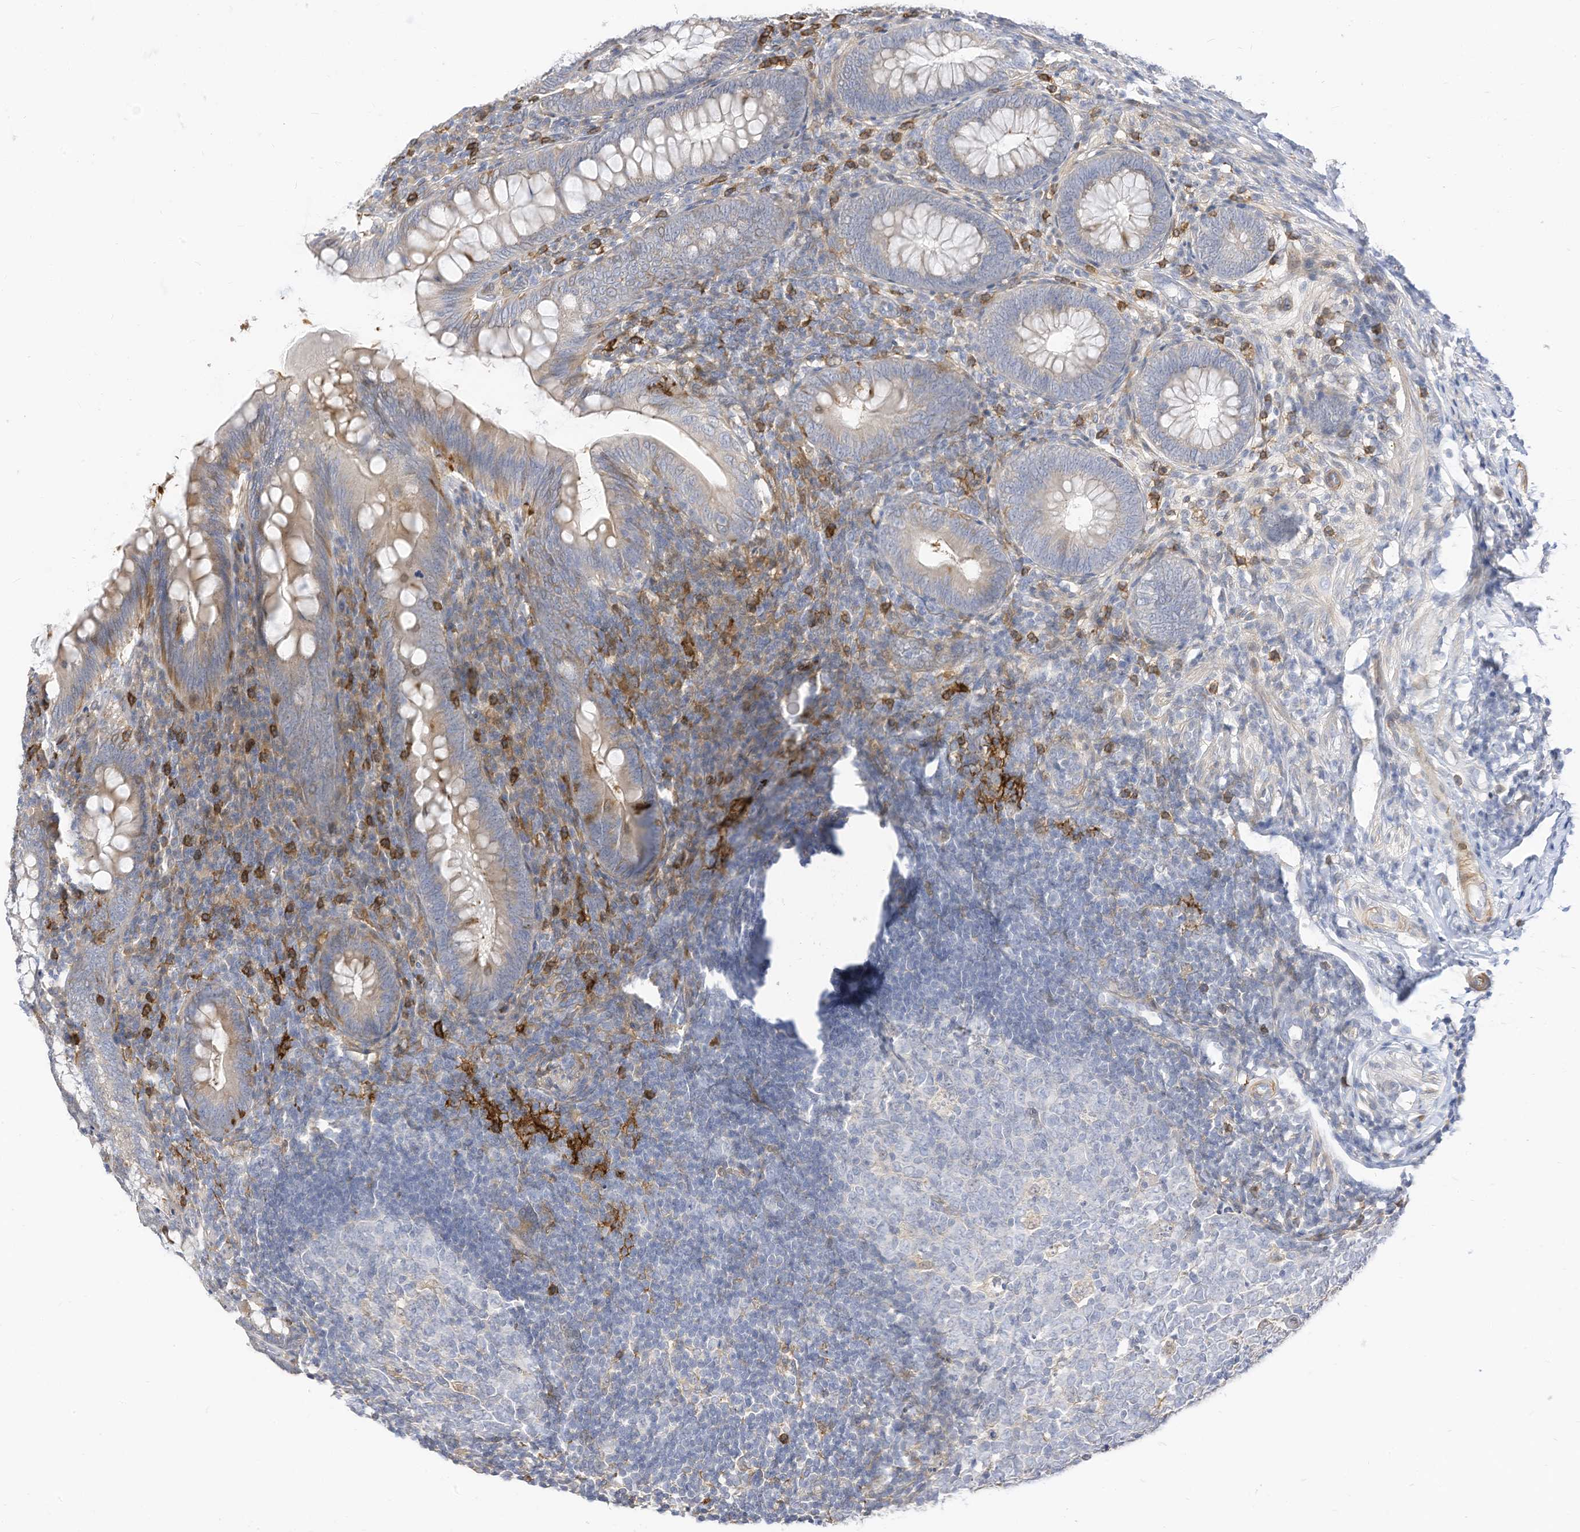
{"staining": {"intensity": "weak", "quantity": "<25%", "location": "cytoplasmic/membranous"}, "tissue": "appendix", "cell_type": "Glandular cells", "image_type": "normal", "snomed": [{"axis": "morphology", "description": "Normal tissue, NOS"}, {"axis": "topography", "description": "Appendix"}], "caption": "Human appendix stained for a protein using immunohistochemistry exhibits no positivity in glandular cells.", "gene": "ATP13A1", "patient": {"sex": "male", "age": 14}}